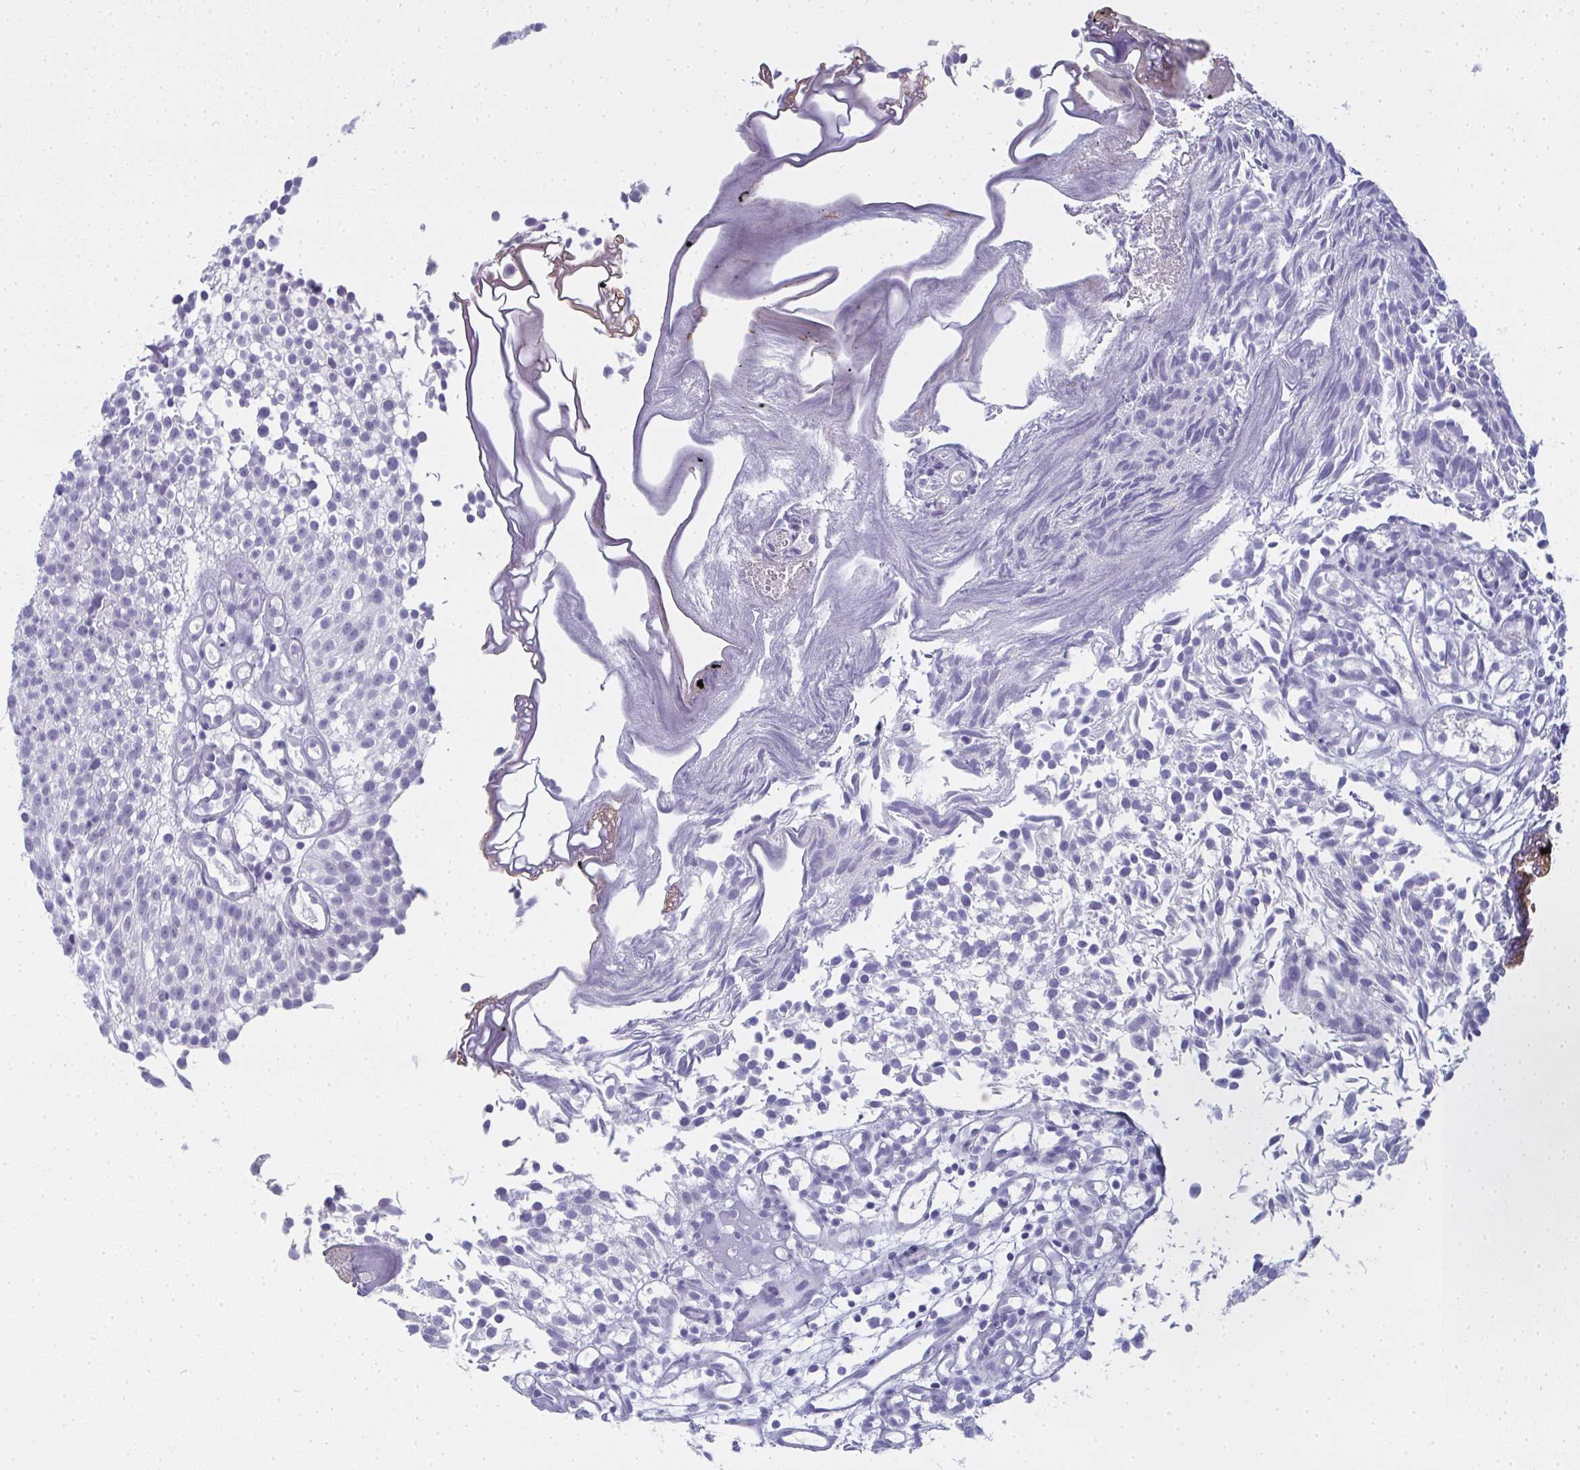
{"staining": {"intensity": "negative", "quantity": "none", "location": "none"}, "tissue": "urothelial cancer", "cell_type": "Tumor cells", "image_type": "cancer", "snomed": [{"axis": "morphology", "description": "Urothelial carcinoma, Low grade"}, {"axis": "topography", "description": "Urinary bladder"}], "caption": "Histopathology image shows no significant protein positivity in tumor cells of urothelial carcinoma (low-grade). (DAB (3,3'-diaminobenzidine) IHC, high magnification).", "gene": "SLC36A2", "patient": {"sex": "male", "age": 70}}